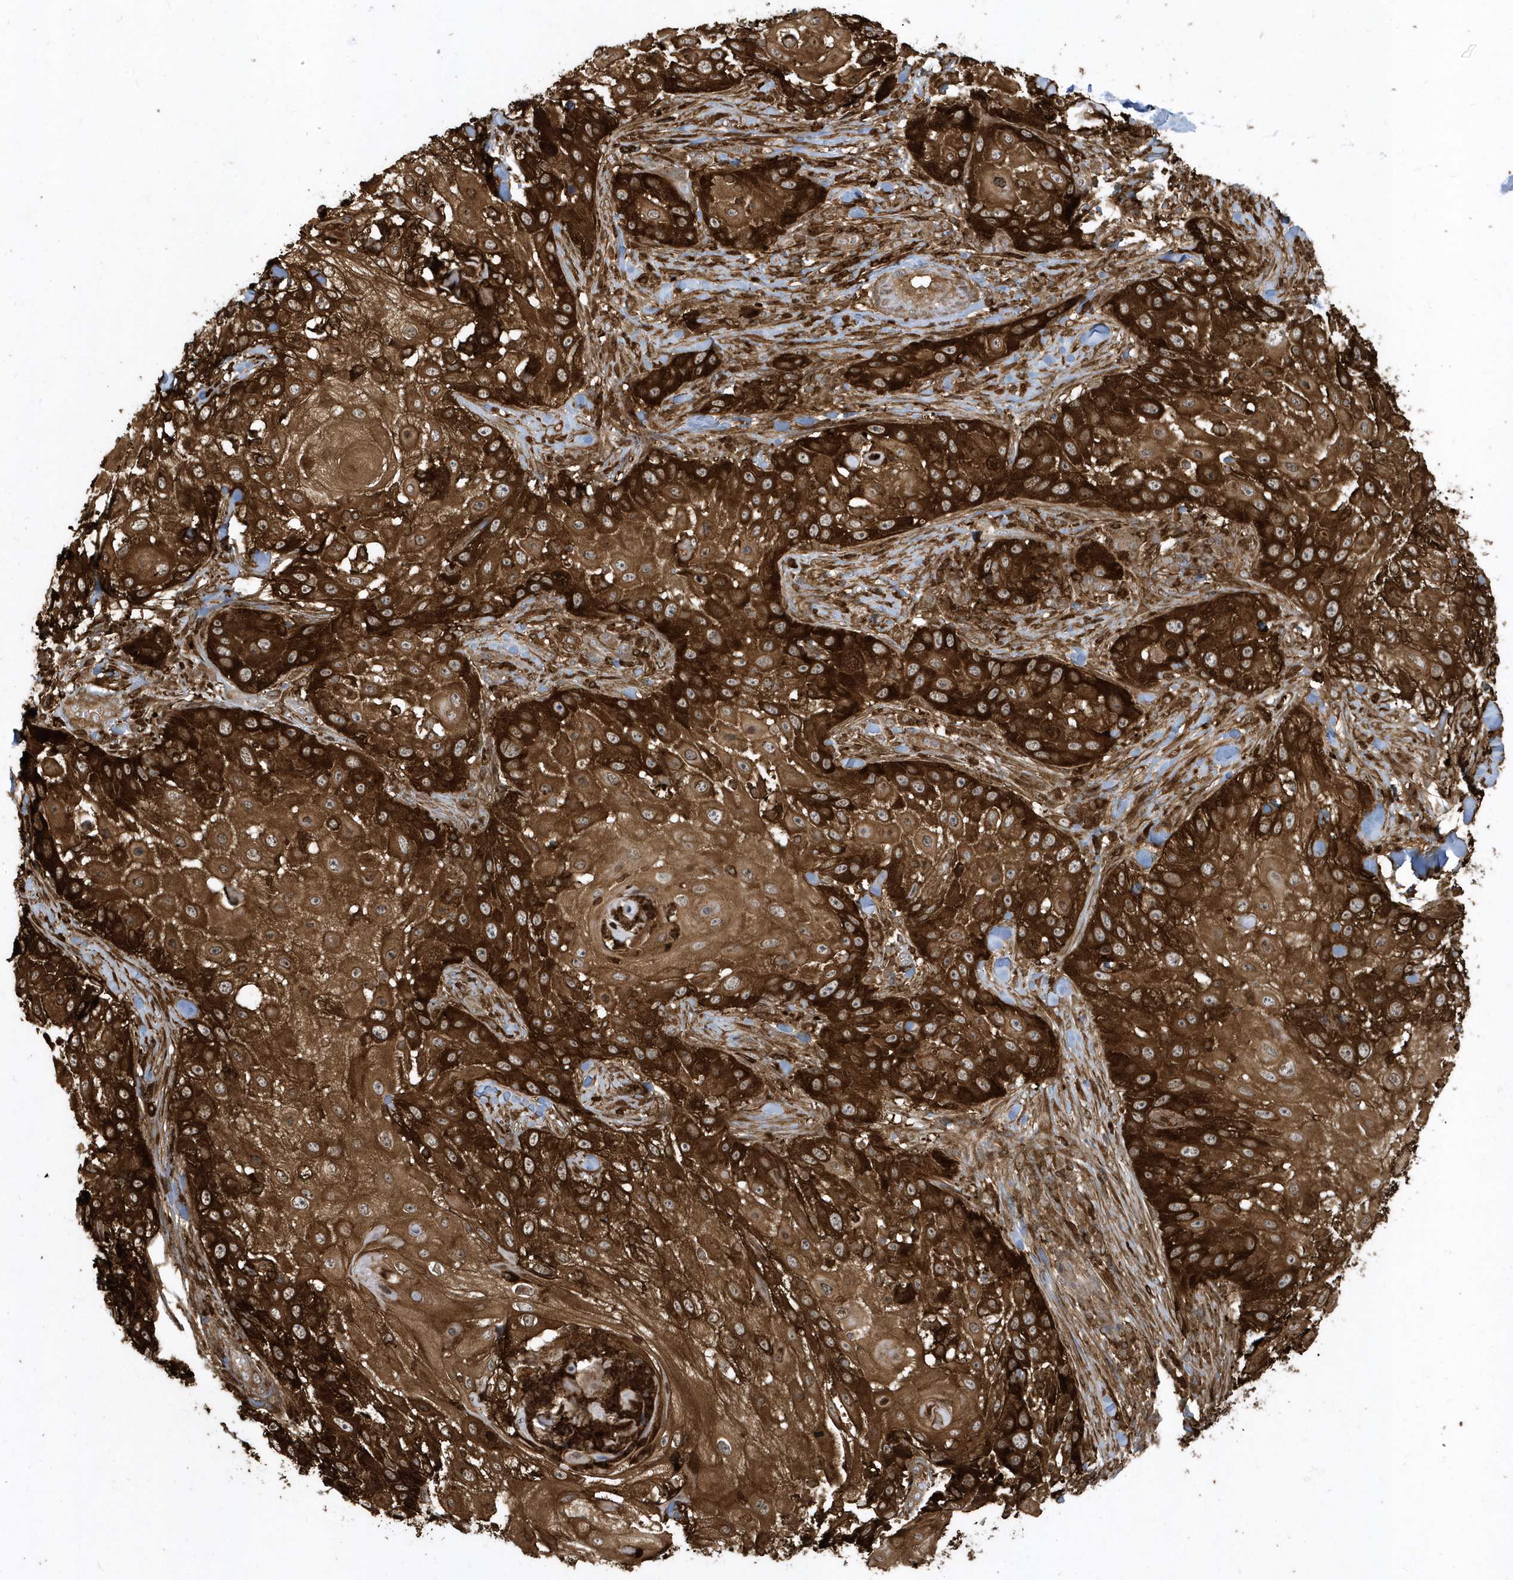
{"staining": {"intensity": "strong", "quantity": ">75%", "location": "cytoplasmic/membranous"}, "tissue": "skin cancer", "cell_type": "Tumor cells", "image_type": "cancer", "snomed": [{"axis": "morphology", "description": "Squamous cell carcinoma, NOS"}, {"axis": "topography", "description": "Skin"}], "caption": "Immunohistochemical staining of skin cancer (squamous cell carcinoma) exhibits high levels of strong cytoplasmic/membranous staining in about >75% of tumor cells. Immunohistochemistry (ihc) stains the protein in brown and the nuclei are stained blue.", "gene": "CLCN6", "patient": {"sex": "female", "age": 44}}